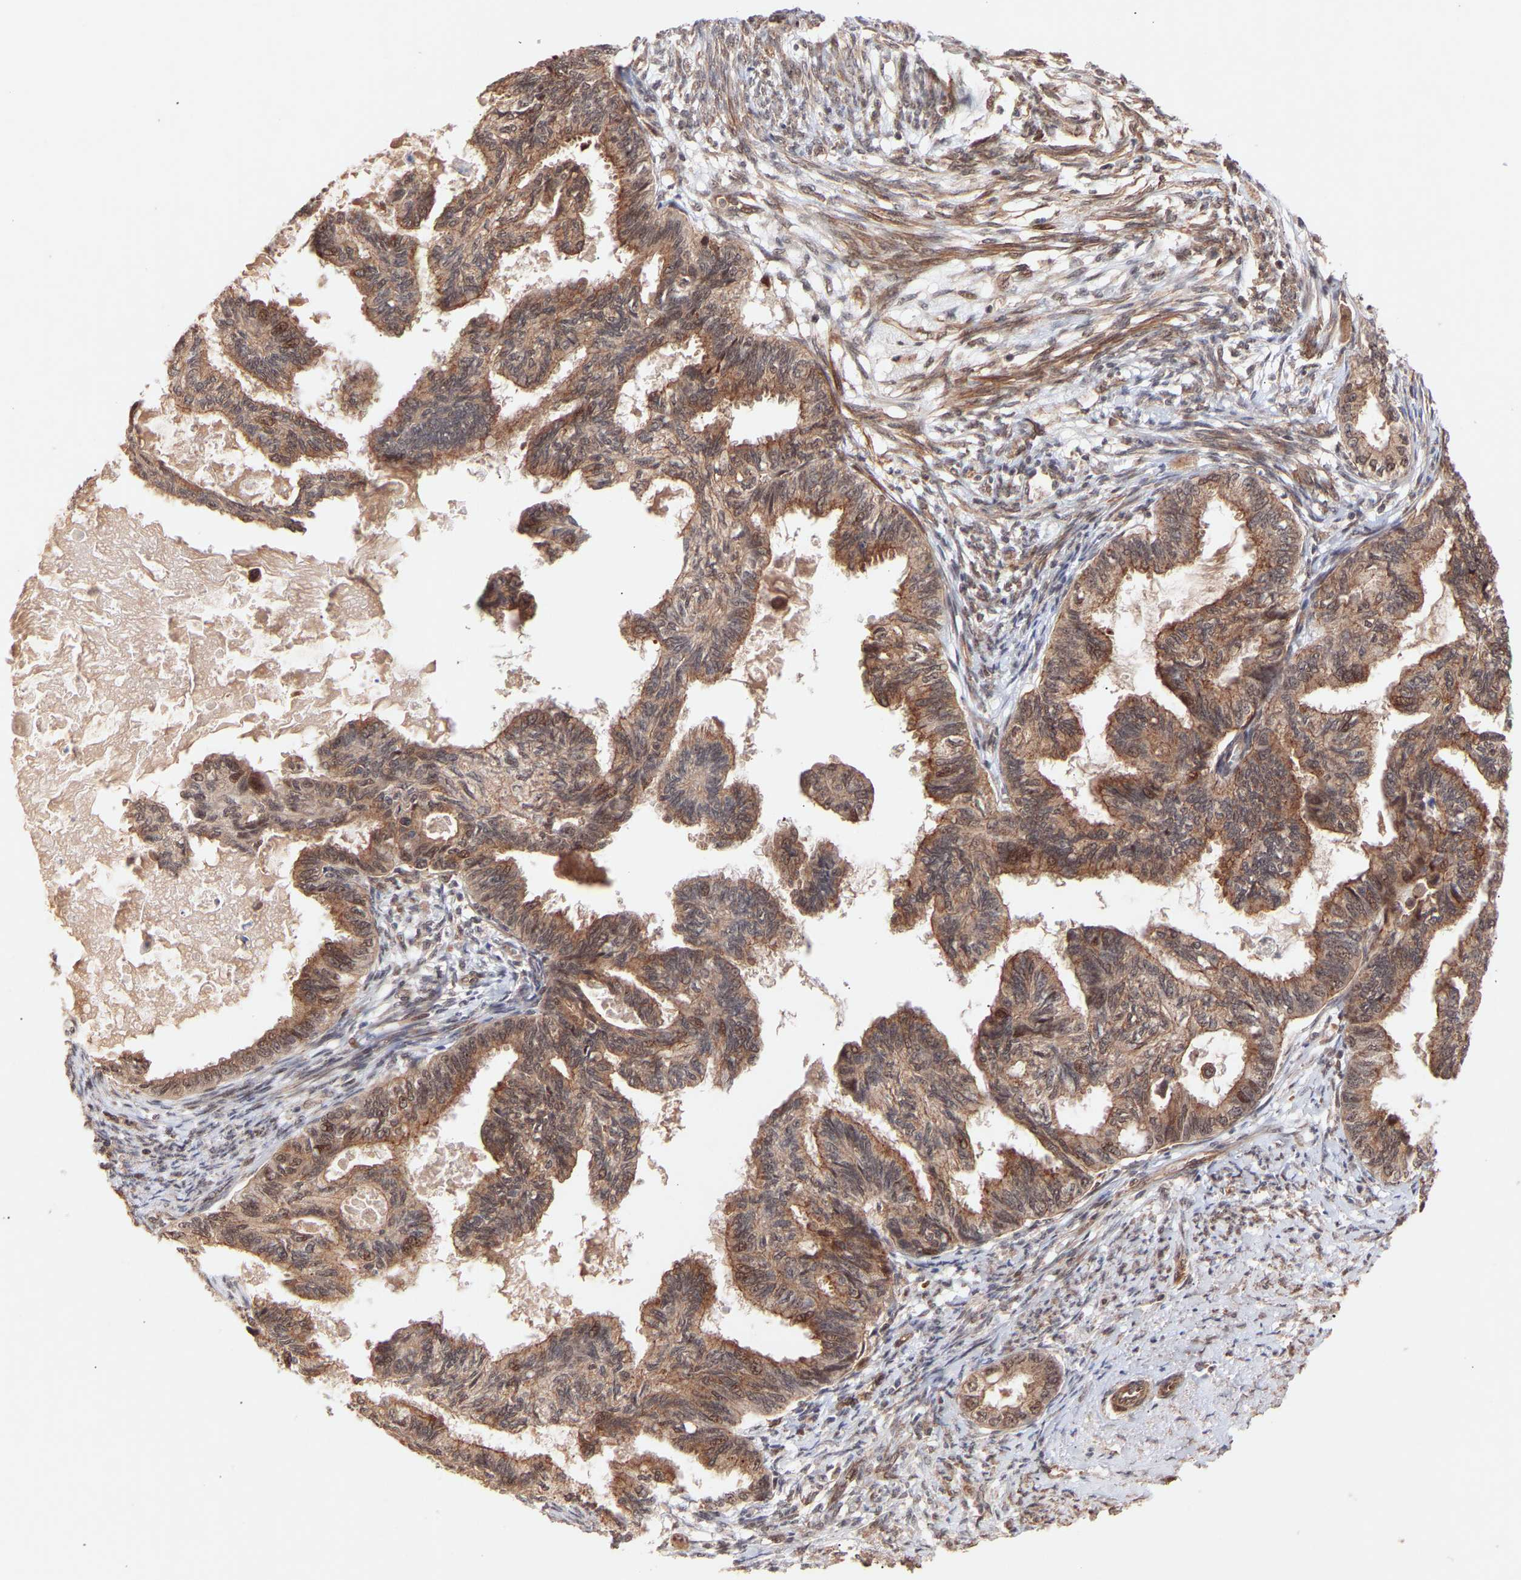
{"staining": {"intensity": "moderate", "quantity": ">75%", "location": "cytoplasmic/membranous,nuclear"}, "tissue": "cervical cancer", "cell_type": "Tumor cells", "image_type": "cancer", "snomed": [{"axis": "morphology", "description": "Normal tissue, NOS"}, {"axis": "morphology", "description": "Adenocarcinoma, NOS"}, {"axis": "topography", "description": "Cervix"}, {"axis": "topography", "description": "Endometrium"}], "caption": "Cervical cancer (adenocarcinoma) was stained to show a protein in brown. There is medium levels of moderate cytoplasmic/membranous and nuclear positivity in approximately >75% of tumor cells.", "gene": "PDLIM5", "patient": {"sex": "female", "age": 86}}